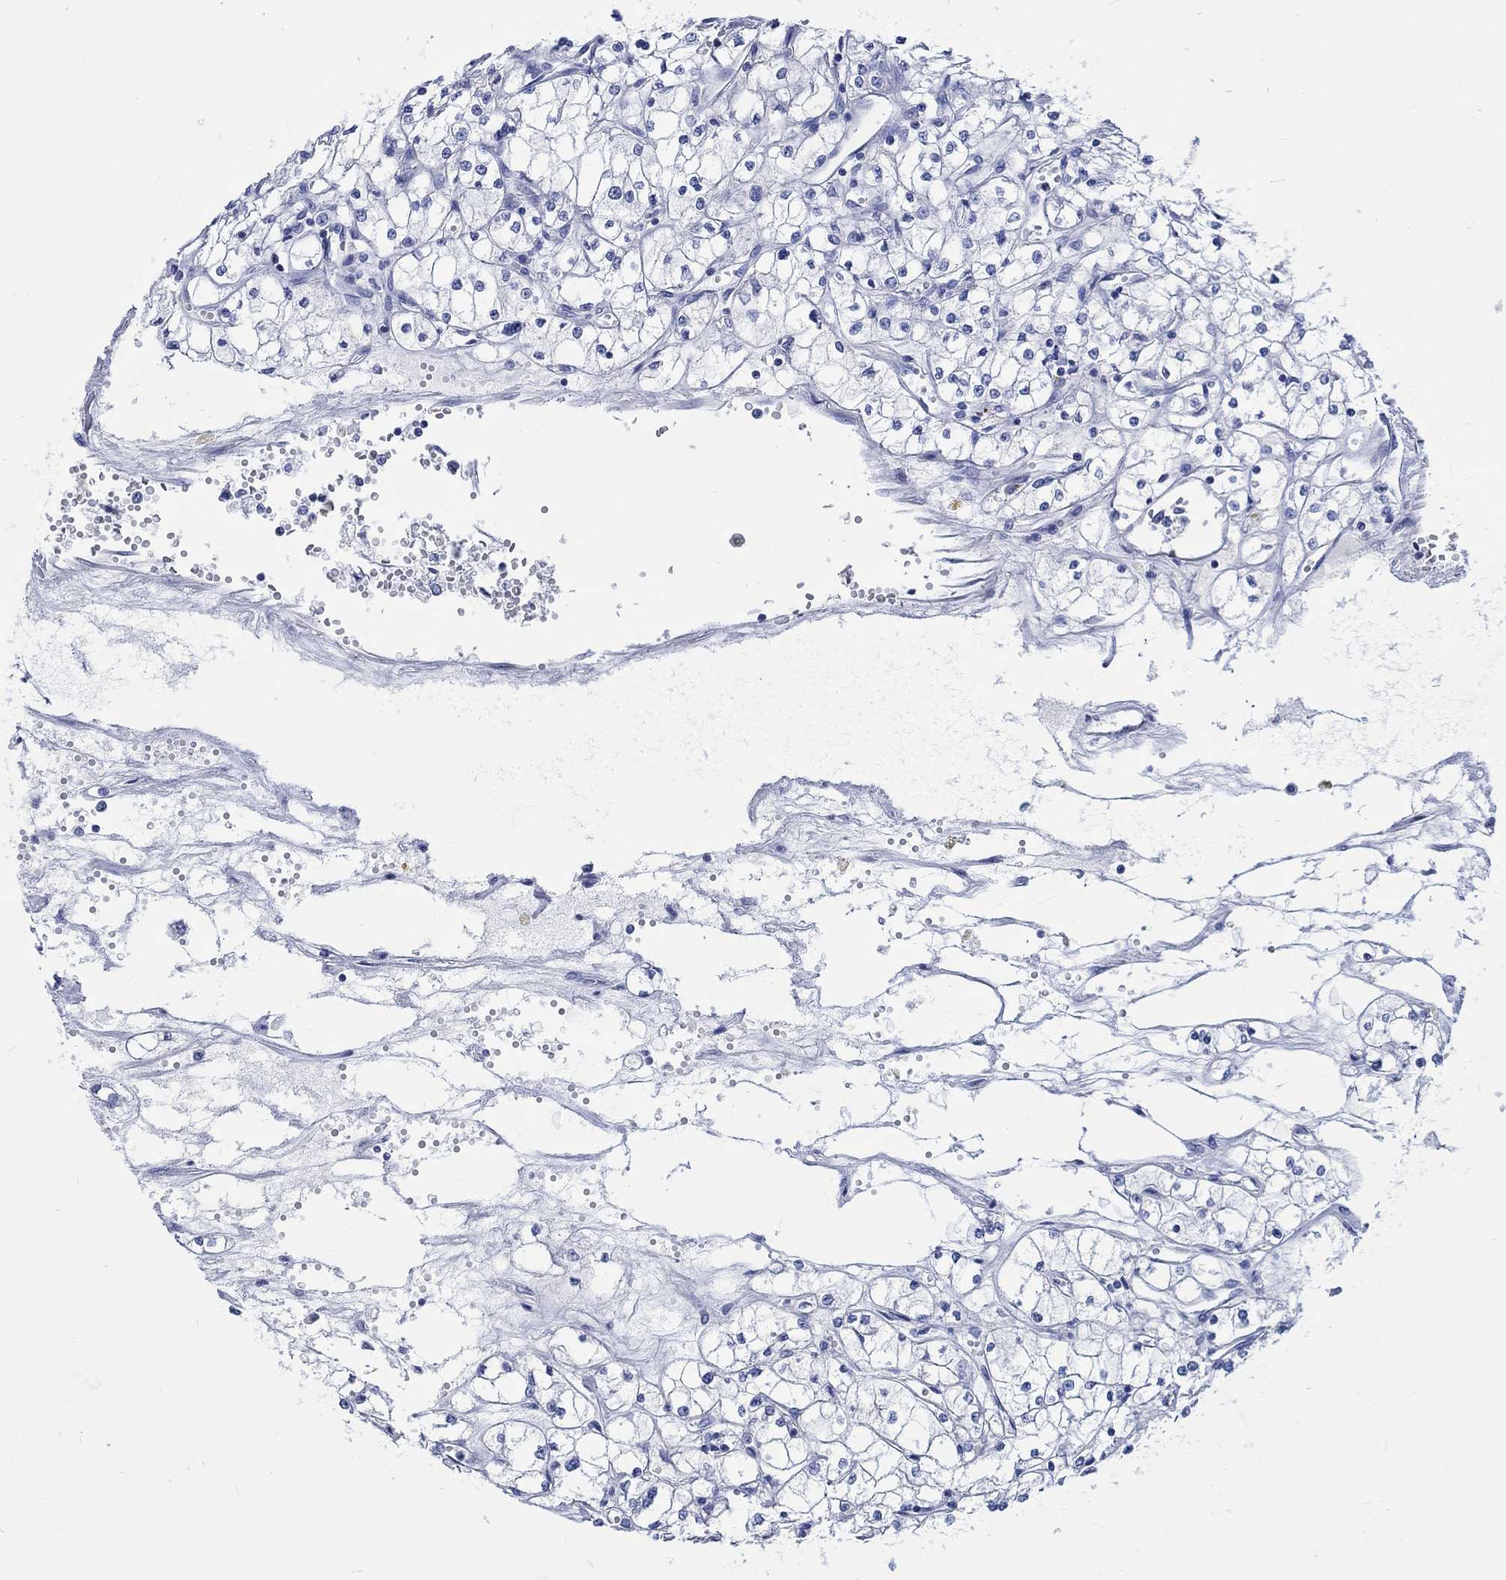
{"staining": {"intensity": "negative", "quantity": "none", "location": "none"}, "tissue": "renal cancer", "cell_type": "Tumor cells", "image_type": "cancer", "snomed": [{"axis": "morphology", "description": "Adenocarcinoma, NOS"}, {"axis": "topography", "description": "Kidney"}], "caption": "Immunohistochemical staining of human renal adenocarcinoma demonstrates no significant expression in tumor cells. The staining was performed using DAB to visualize the protein expression in brown, while the nuclei were stained in blue with hematoxylin (Magnification: 20x).", "gene": "CPLX2", "patient": {"sex": "male", "age": 67}}